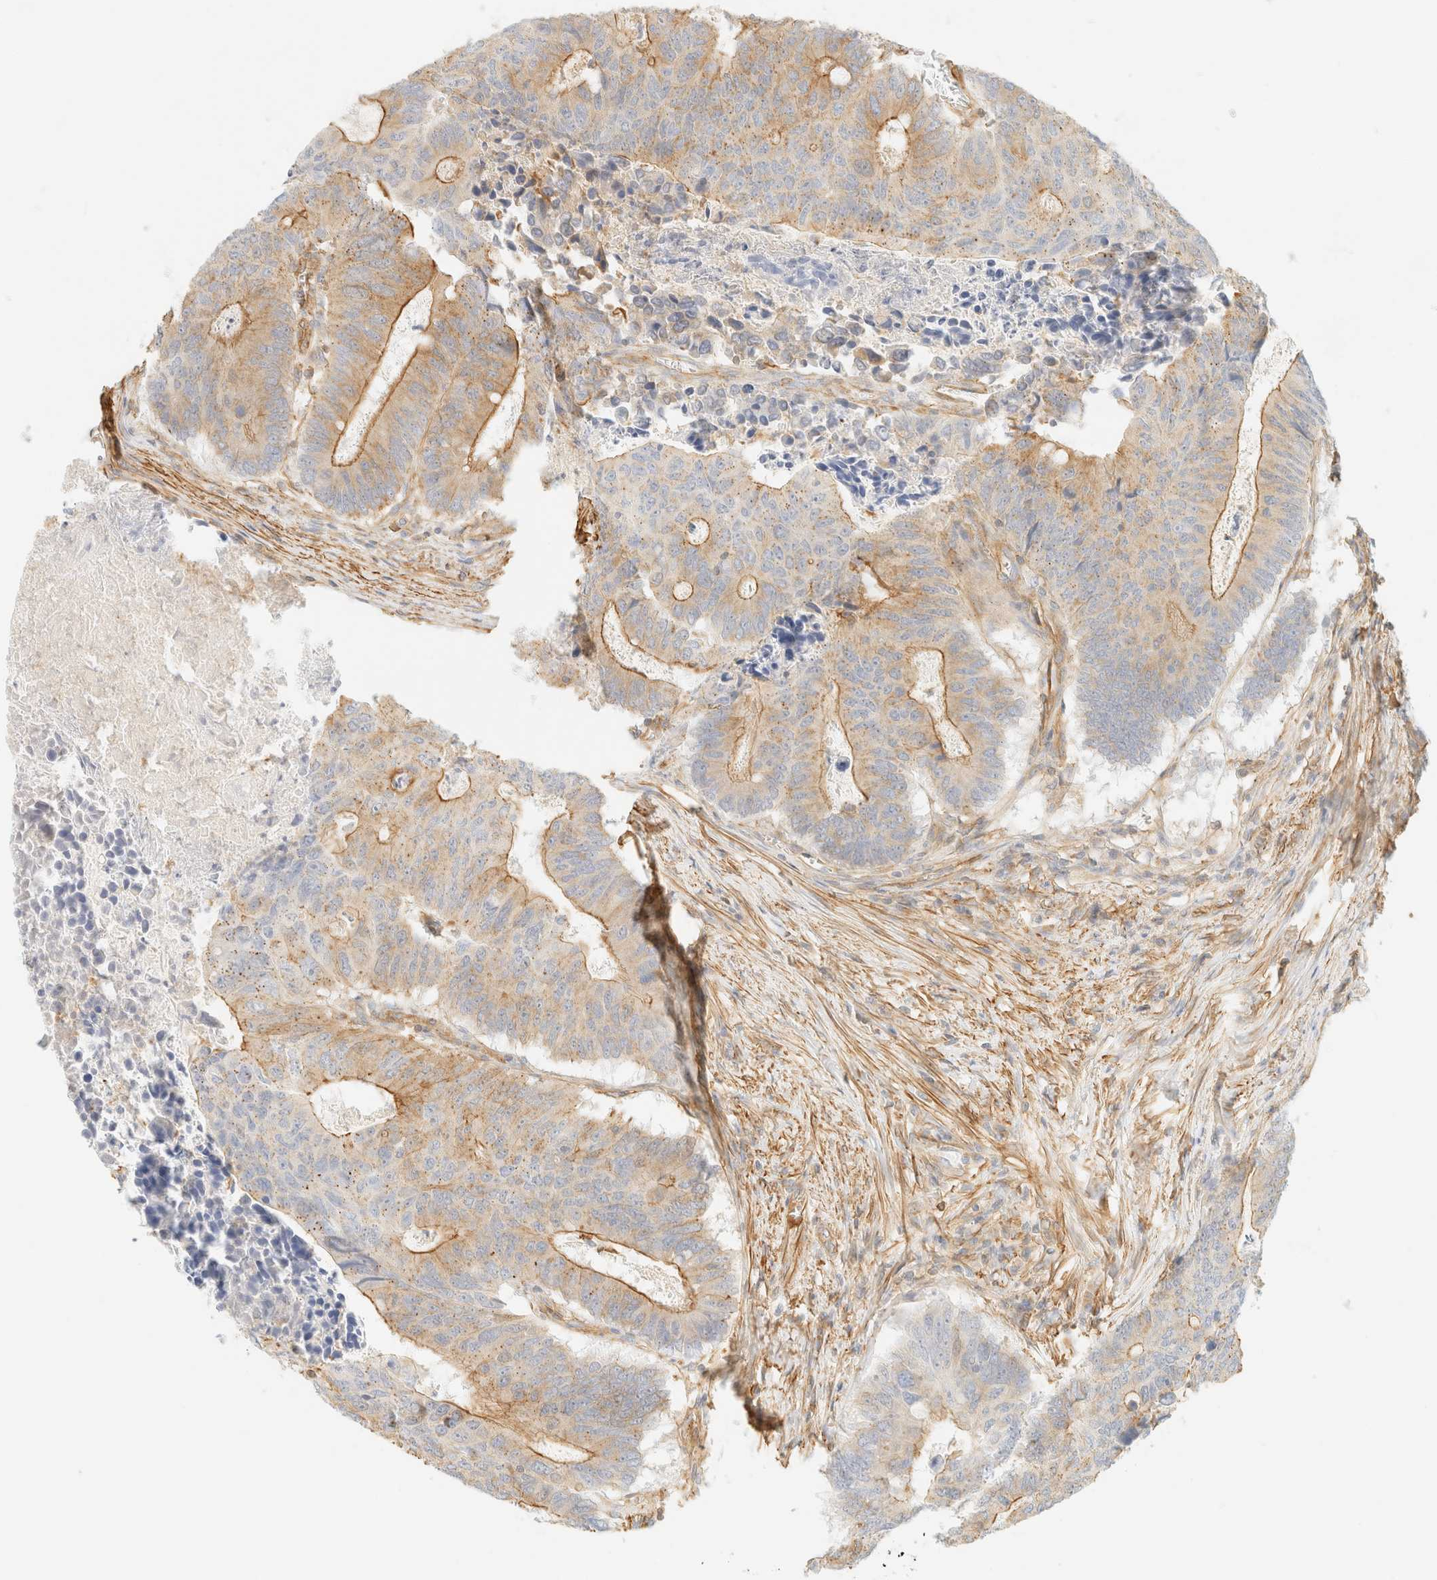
{"staining": {"intensity": "moderate", "quantity": ">75%", "location": "cytoplasmic/membranous"}, "tissue": "colorectal cancer", "cell_type": "Tumor cells", "image_type": "cancer", "snomed": [{"axis": "morphology", "description": "Adenocarcinoma, NOS"}, {"axis": "topography", "description": "Colon"}], "caption": "There is medium levels of moderate cytoplasmic/membranous expression in tumor cells of colorectal cancer (adenocarcinoma), as demonstrated by immunohistochemical staining (brown color).", "gene": "OTOP2", "patient": {"sex": "male", "age": 87}}